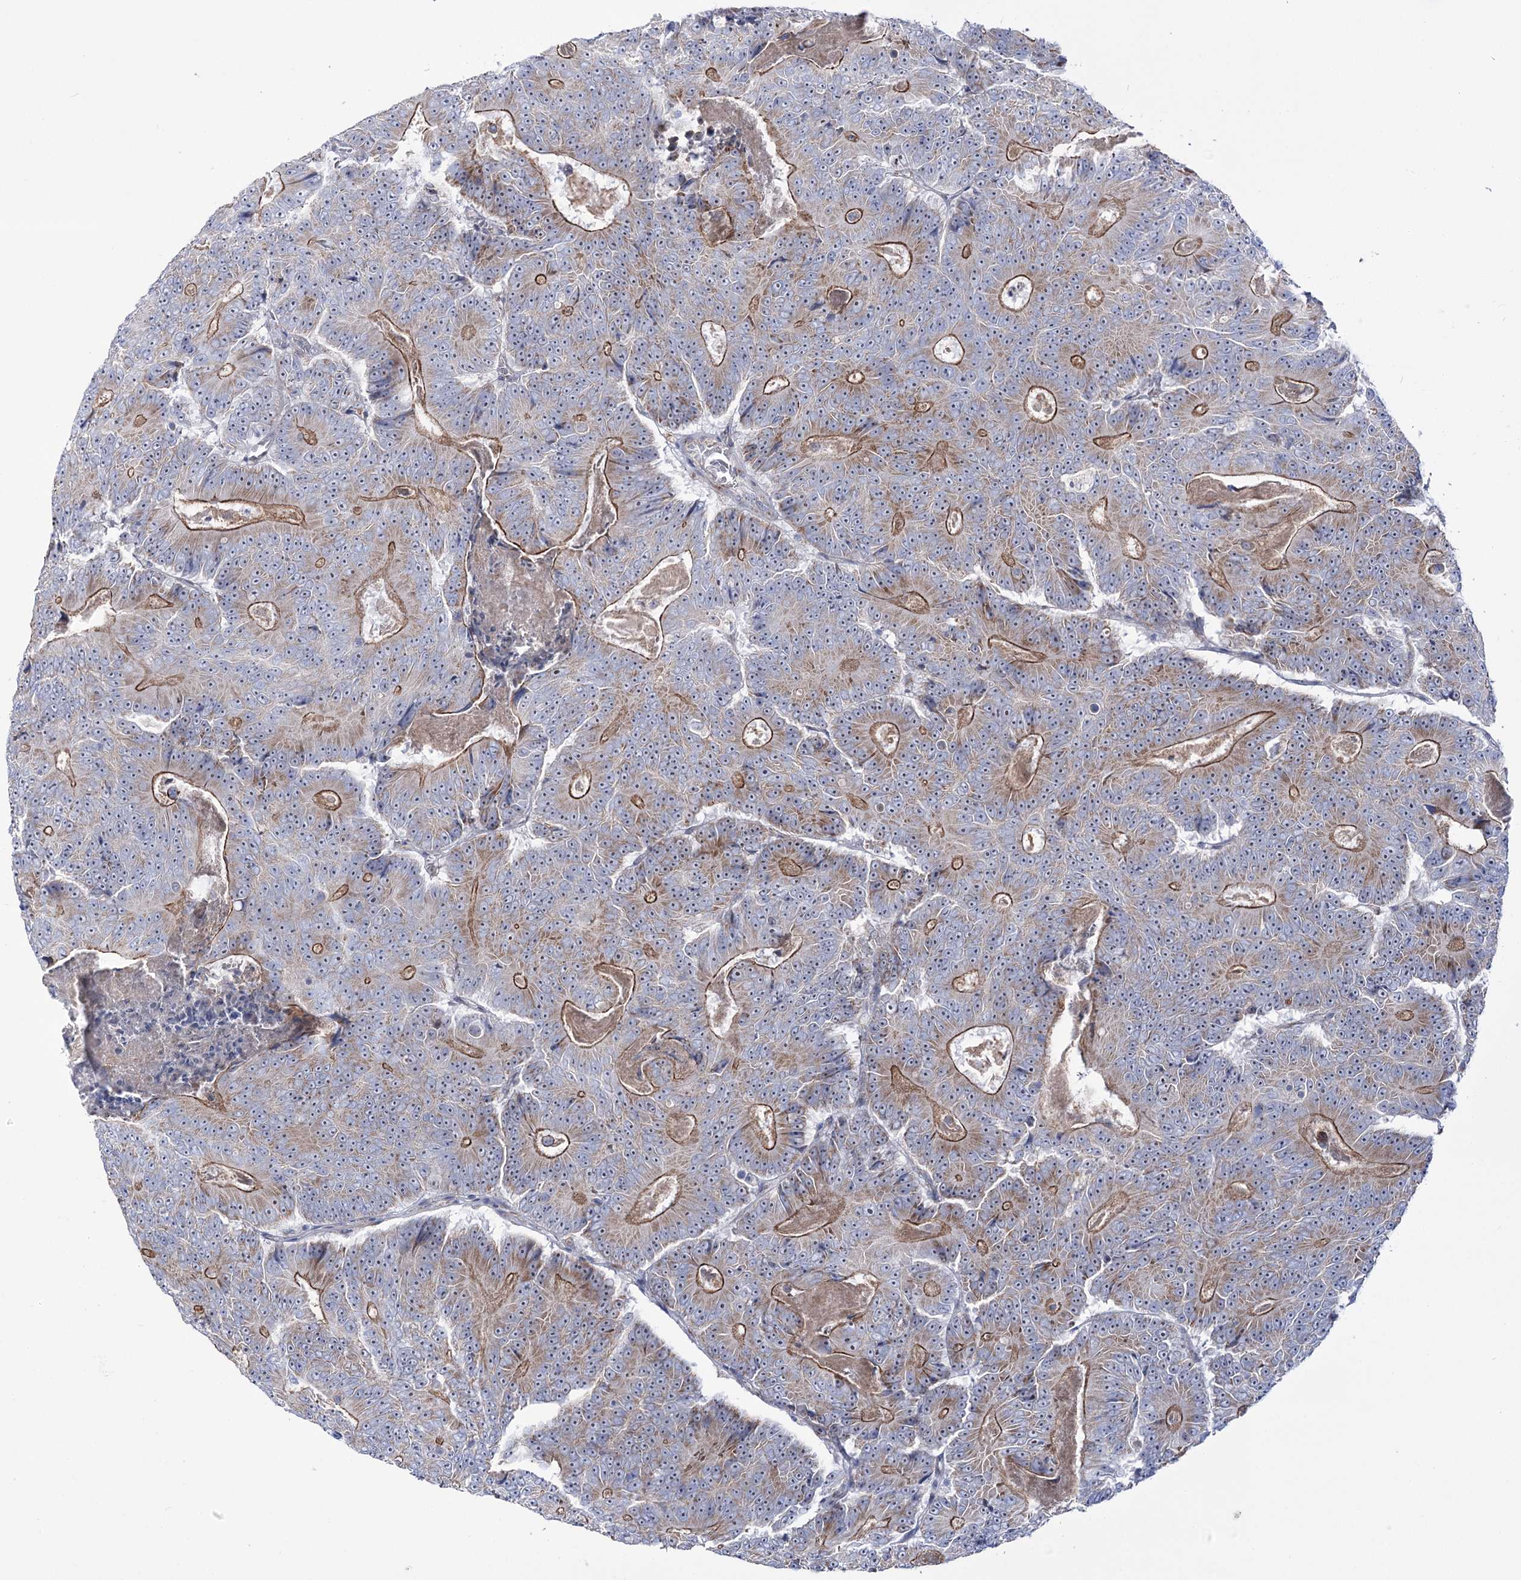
{"staining": {"intensity": "moderate", "quantity": "25%-75%", "location": "cytoplasmic/membranous"}, "tissue": "colorectal cancer", "cell_type": "Tumor cells", "image_type": "cancer", "snomed": [{"axis": "morphology", "description": "Adenocarcinoma, NOS"}, {"axis": "topography", "description": "Colon"}], "caption": "An IHC histopathology image of tumor tissue is shown. Protein staining in brown shows moderate cytoplasmic/membranous positivity in adenocarcinoma (colorectal) within tumor cells.", "gene": "METTL5", "patient": {"sex": "male", "age": 83}}